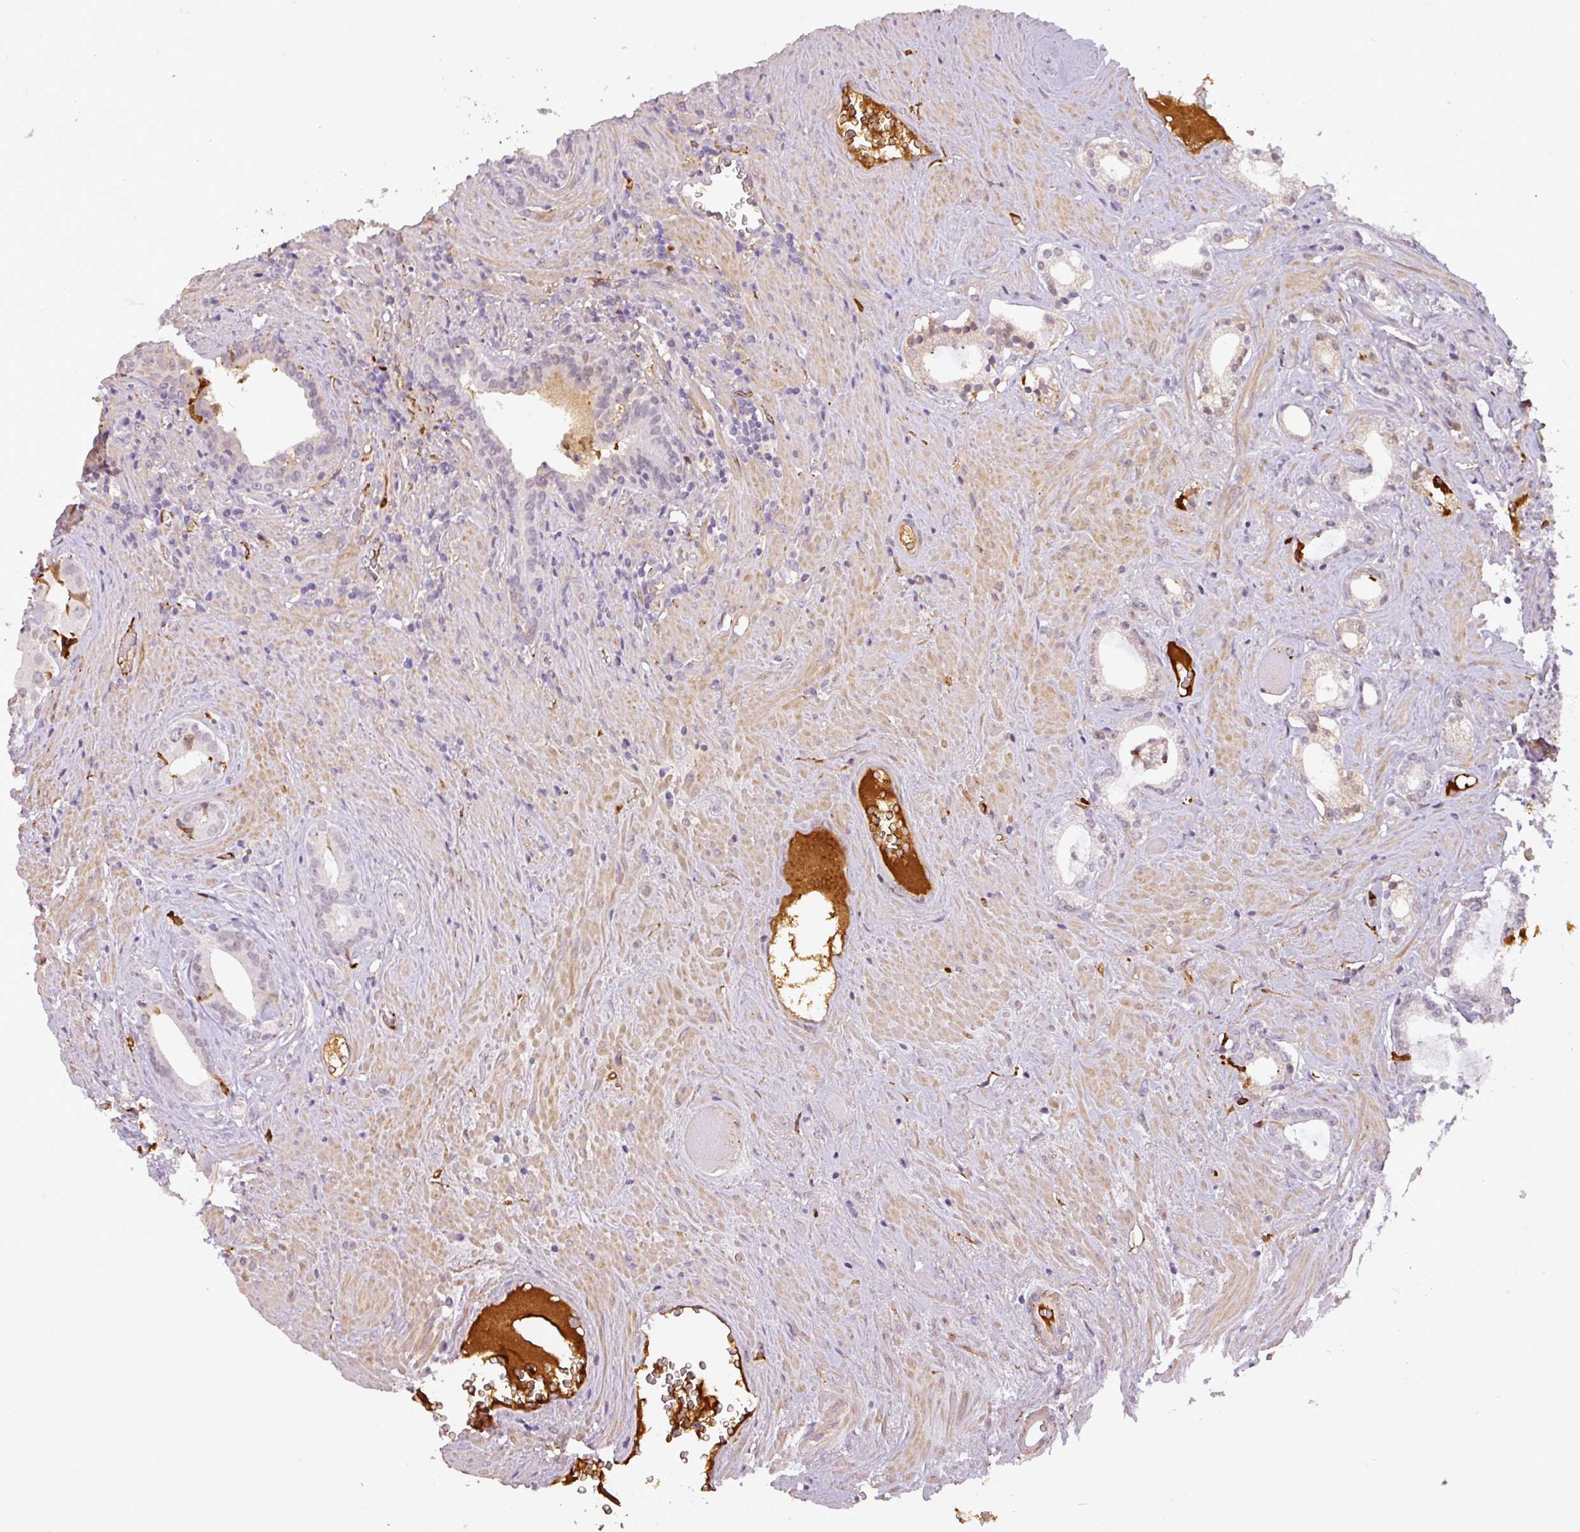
{"staining": {"intensity": "negative", "quantity": "none", "location": "none"}, "tissue": "prostate cancer", "cell_type": "Tumor cells", "image_type": "cancer", "snomed": [{"axis": "morphology", "description": "Adenocarcinoma, Low grade"}, {"axis": "topography", "description": "Prostate"}], "caption": "Histopathology image shows no significant protein expression in tumor cells of adenocarcinoma (low-grade) (prostate). (DAB IHC visualized using brightfield microscopy, high magnification).", "gene": "APOC1", "patient": {"sex": "male", "age": 71}}